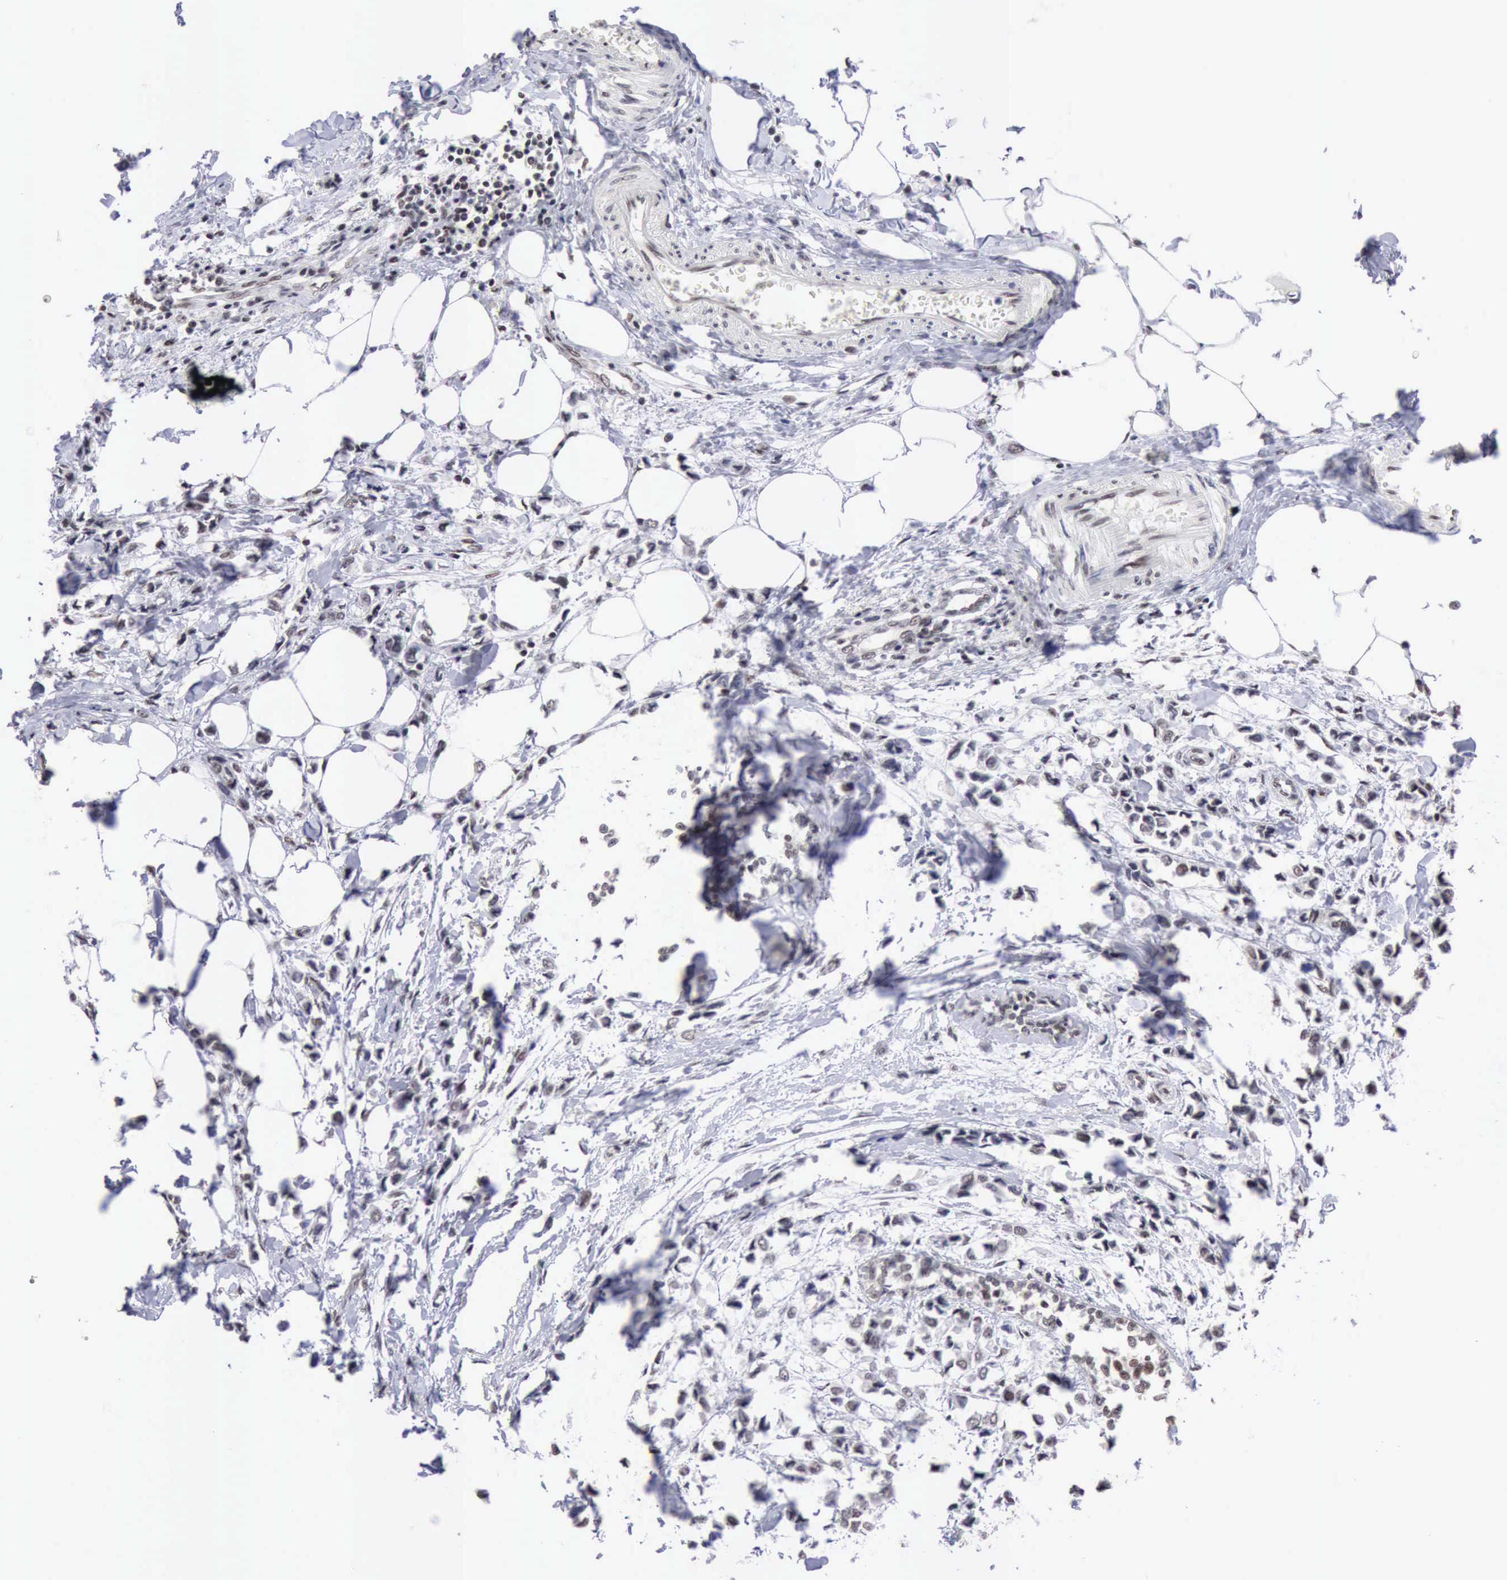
{"staining": {"intensity": "negative", "quantity": "none", "location": "none"}, "tissue": "breast cancer", "cell_type": "Tumor cells", "image_type": "cancer", "snomed": [{"axis": "morphology", "description": "Lobular carcinoma"}, {"axis": "topography", "description": "Breast"}], "caption": "The micrograph demonstrates no staining of tumor cells in breast lobular carcinoma.", "gene": "TAF1", "patient": {"sex": "female", "age": 51}}